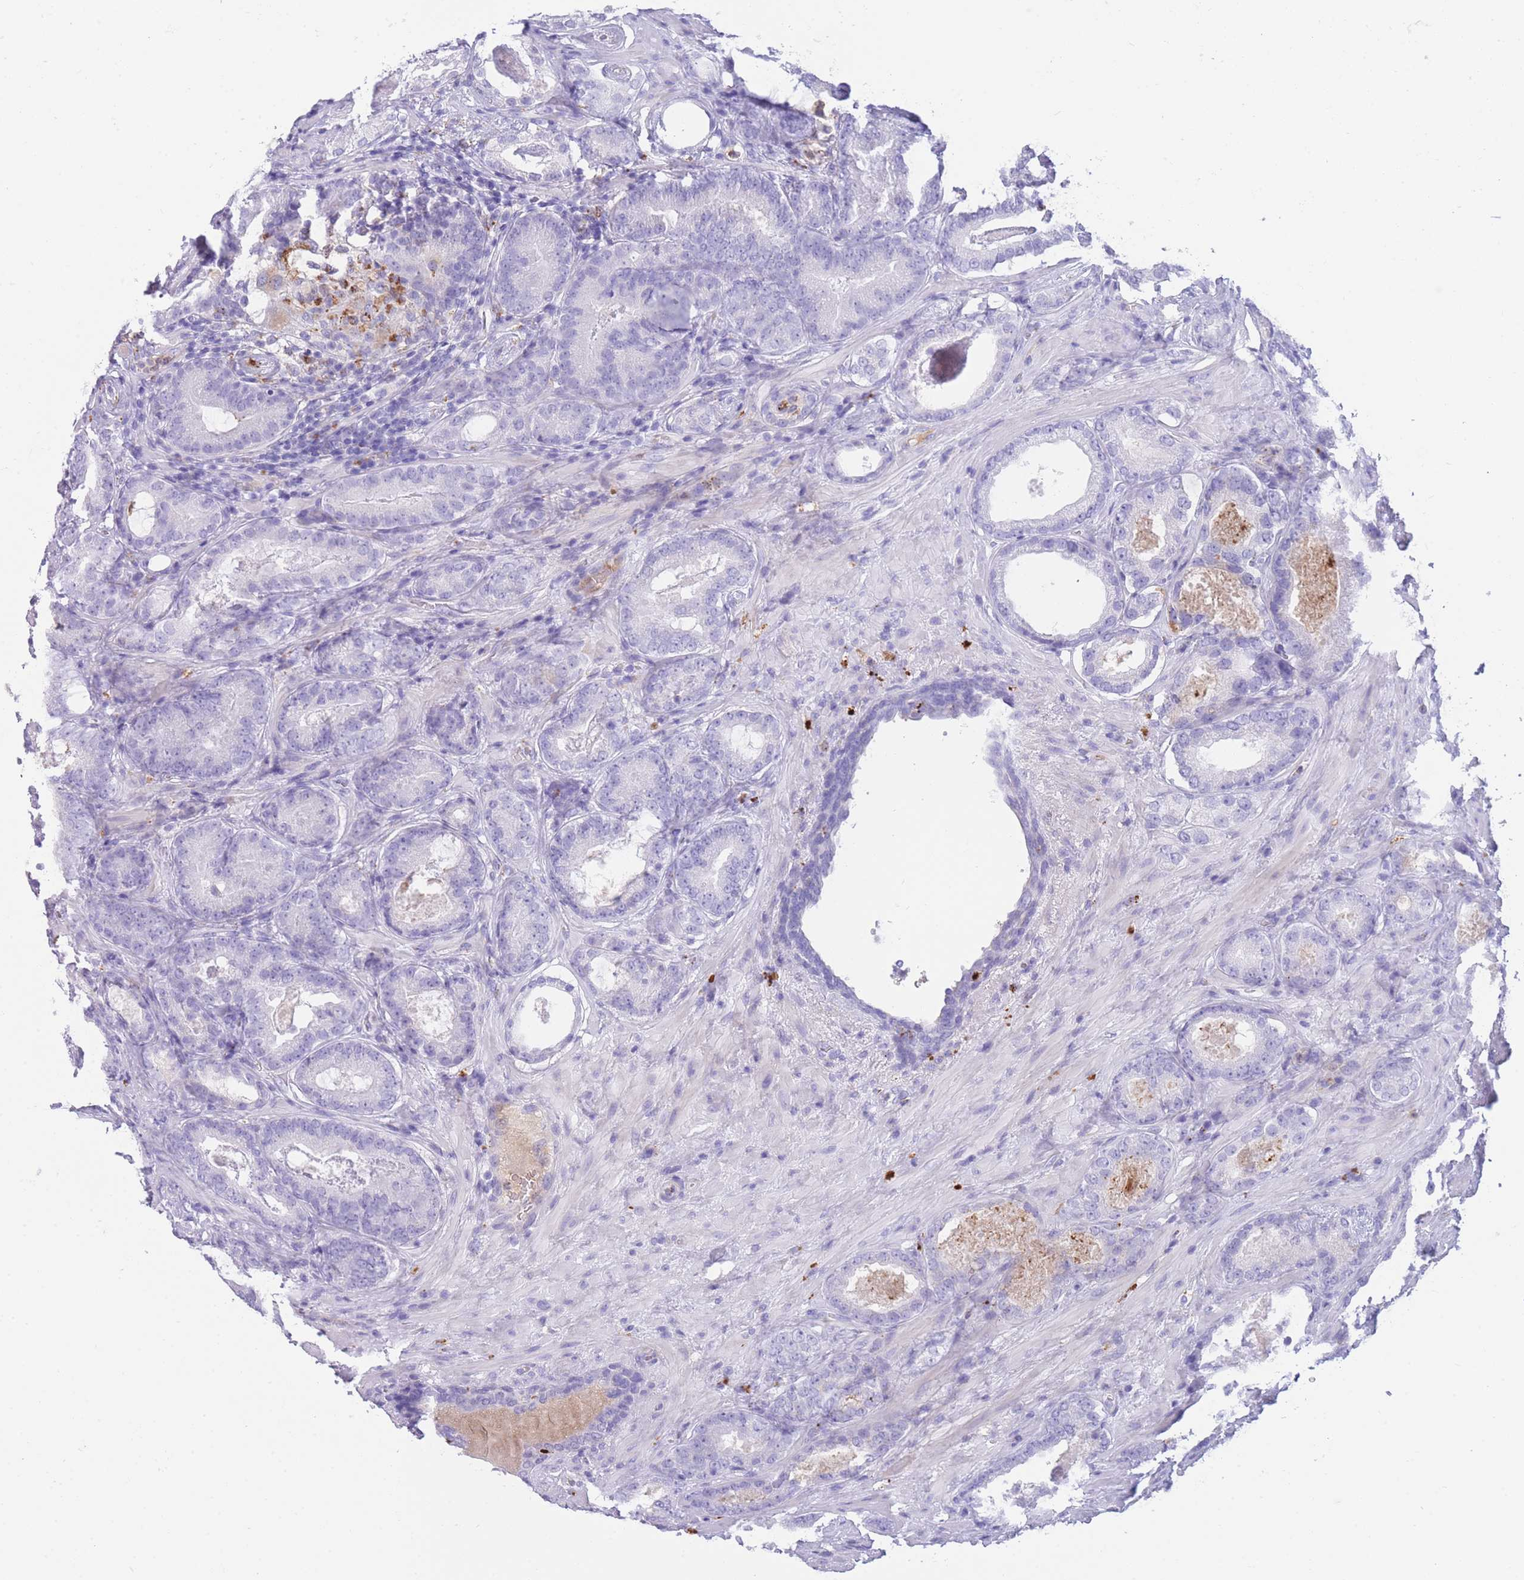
{"staining": {"intensity": "negative", "quantity": "none", "location": "none"}, "tissue": "prostate cancer", "cell_type": "Tumor cells", "image_type": "cancer", "snomed": [{"axis": "morphology", "description": "Adenocarcinoma, High grade"}, {"axis": "topography", "description": "Prostate"}], "caption": "Immunohistochemistry of human high-grade adenocarcinoma (prostate) exhibits no positivity in tumor cells.", "gene": "PLBD1", "patient": {"sex": "male", "age": 66}}